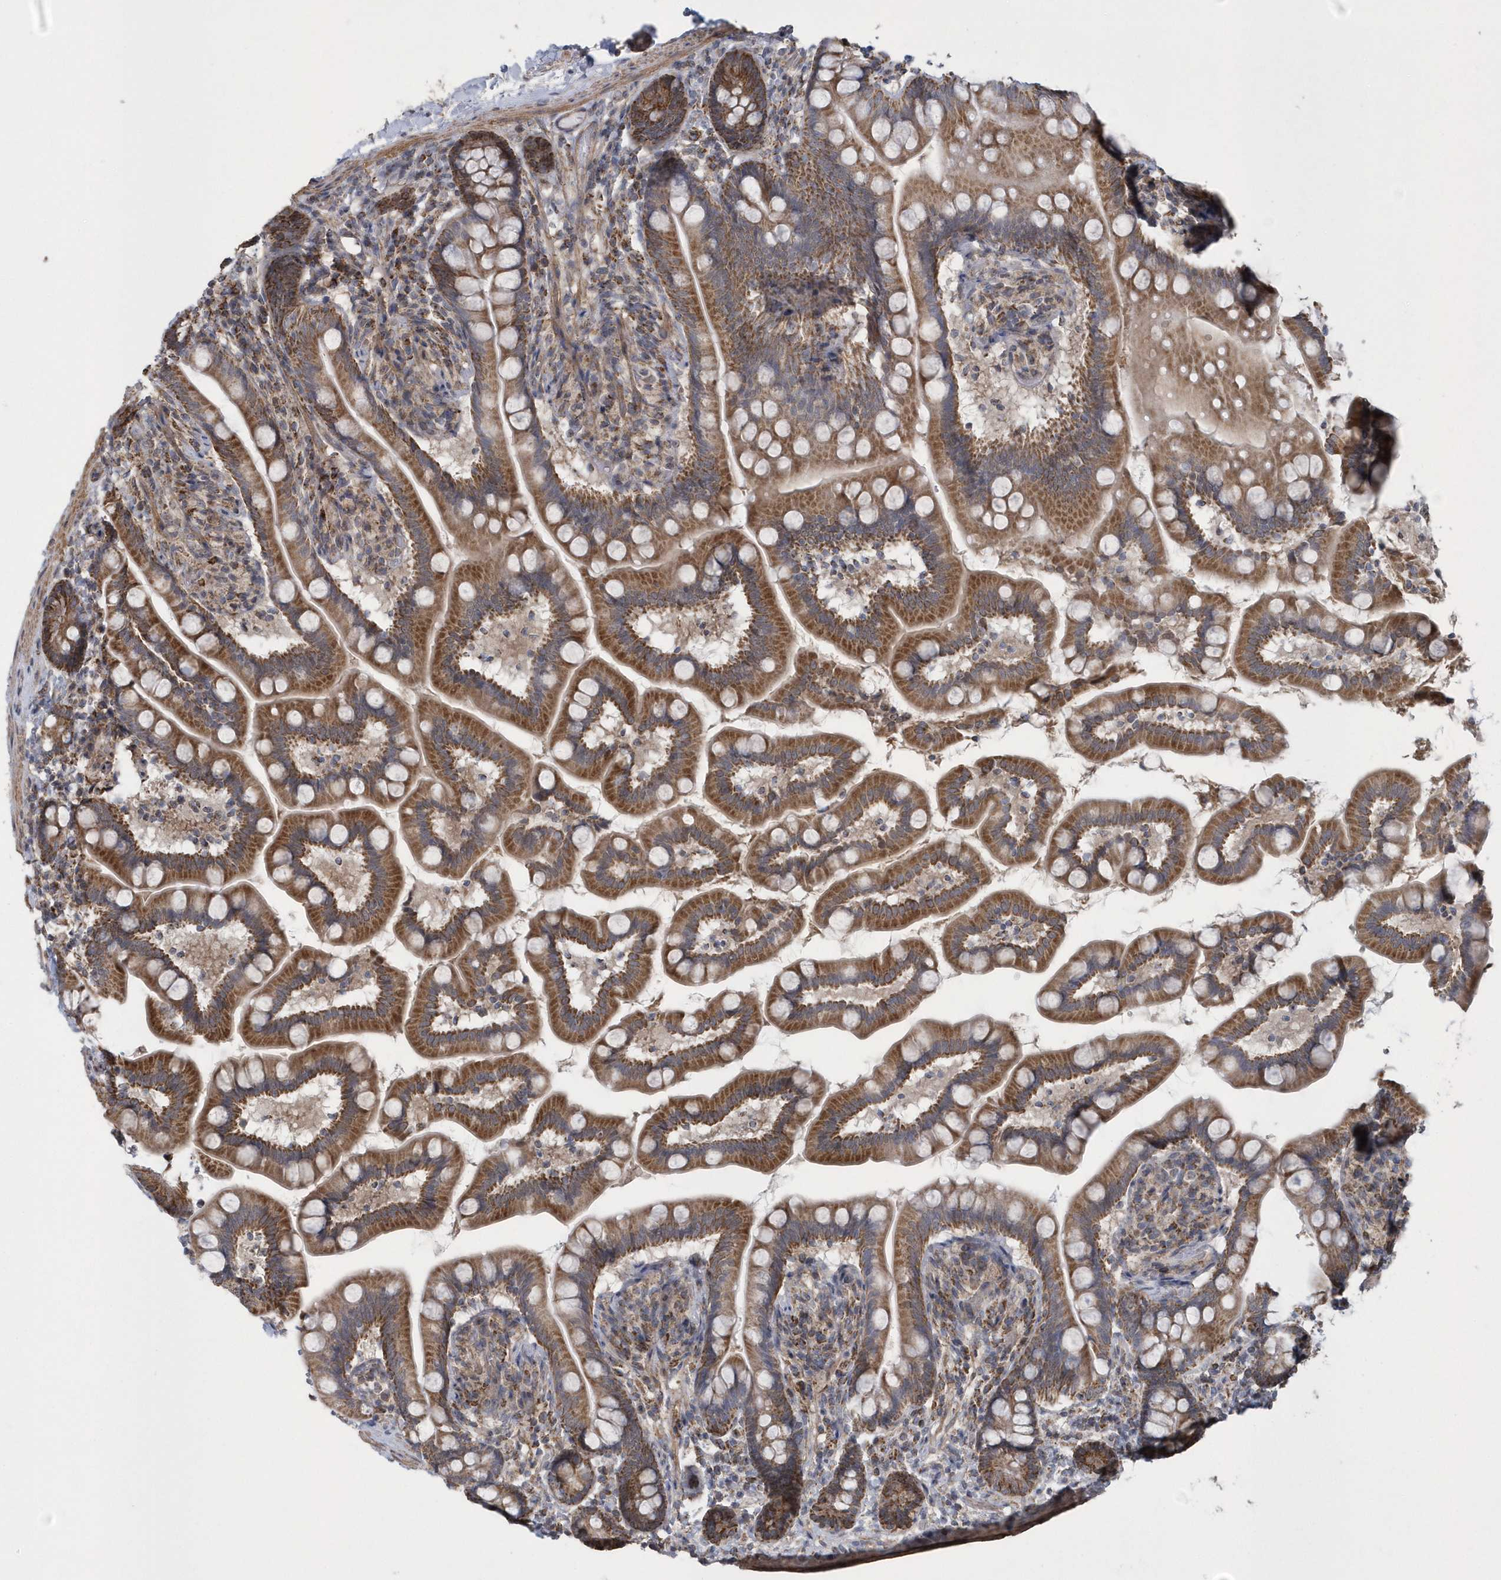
{"staining": {"intensity": "moderate", "quantity": ">75%", "location": "cytoplasmic/membranous"}, "tissue": "small intestine", "cell_type": "Glandular cells", "image_type": "normal", "snomed": [{"axis": "morphology", "description": "Normal tissue, NOS"}, {"axis": "topography", "description": "Small intestine"}], "caption": "Immunohistochemical staining of normal human small intestine exhibits >75% levels of moderate cytoplasmic/membranous protein expression in about >75% of glandular cells.", "gene": "SLX9", "patient": {"sex": "female", "age": 64}}